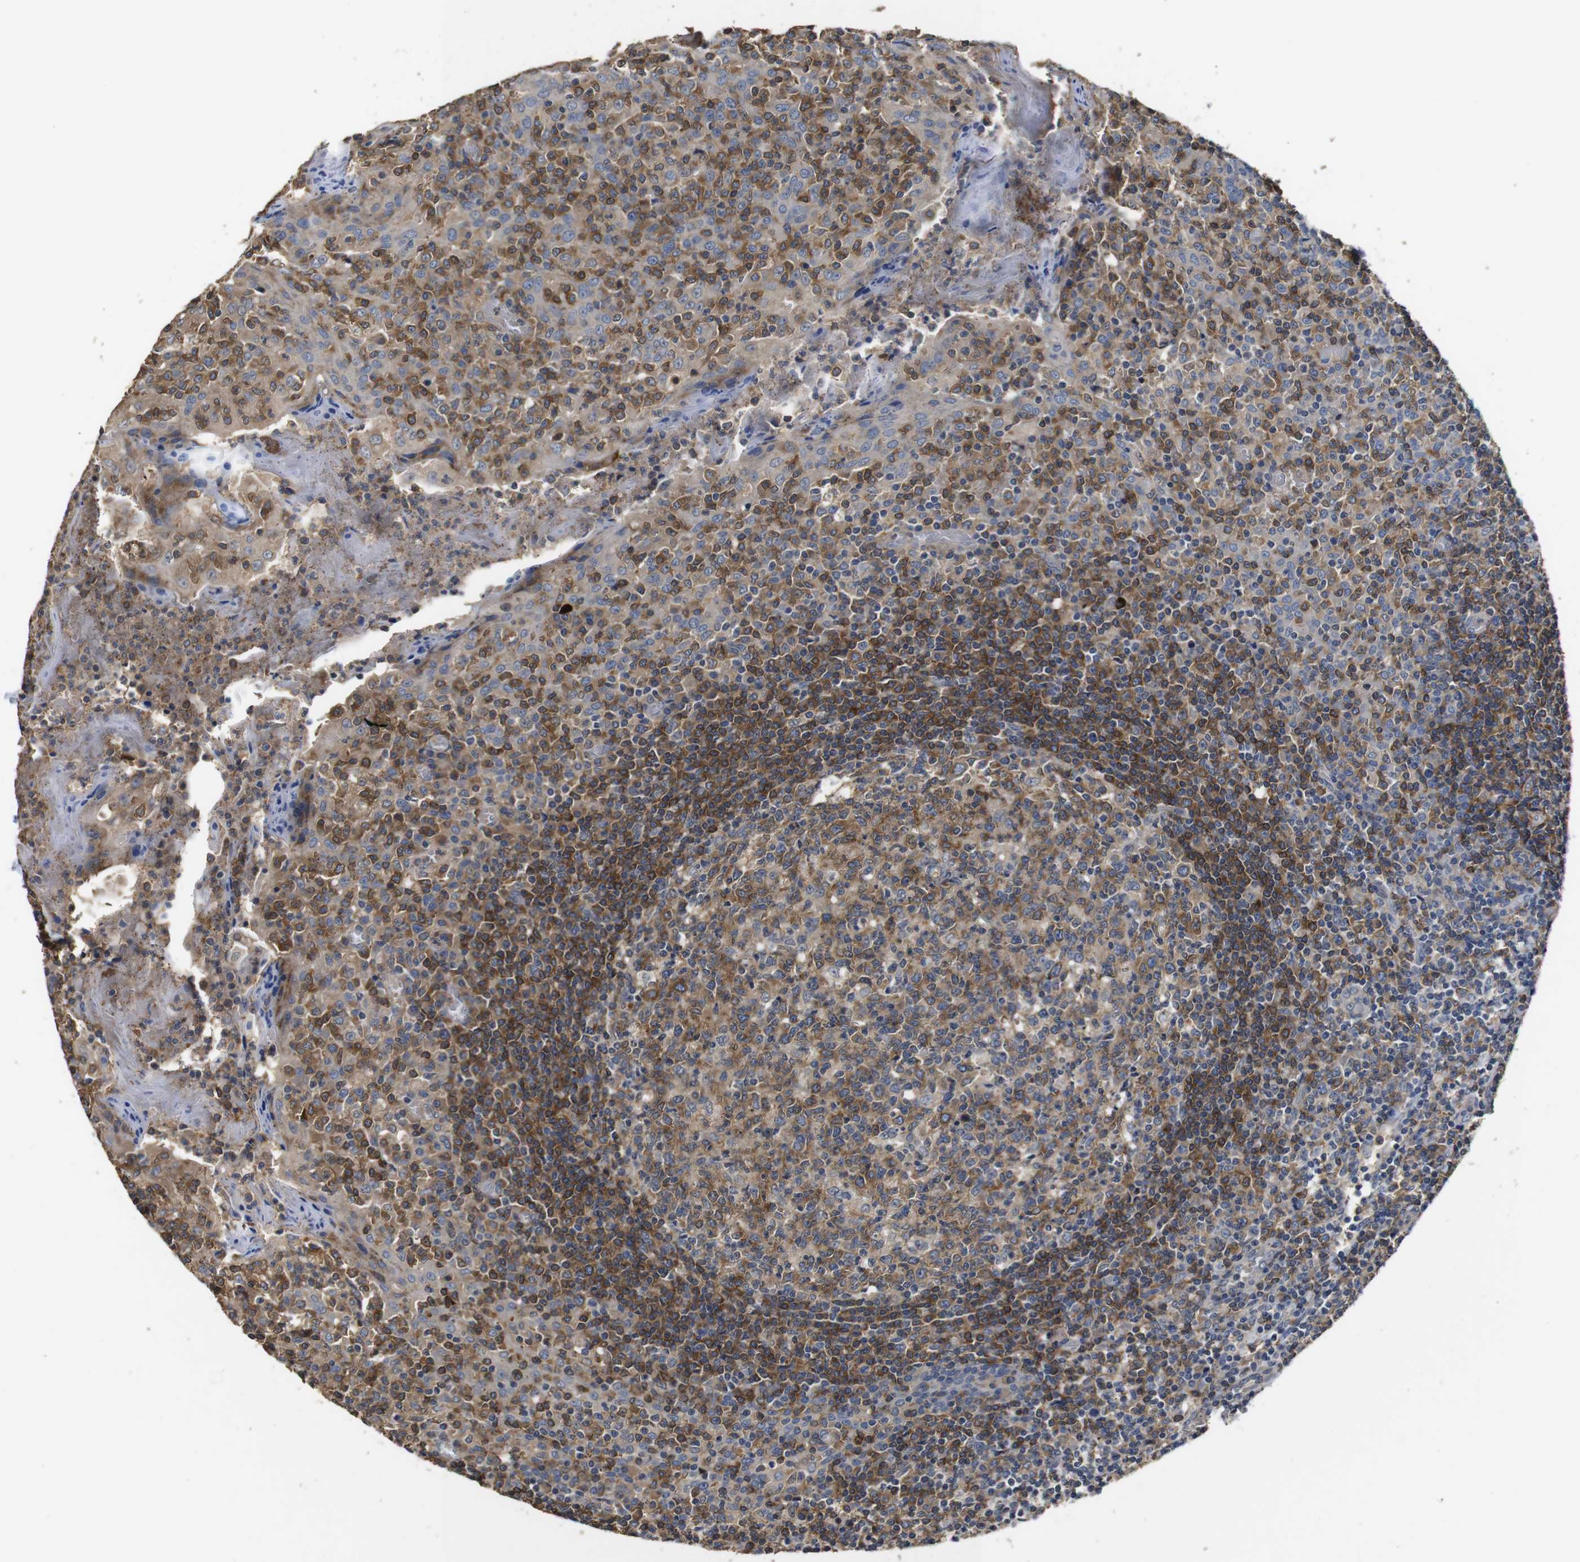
{"staining": {"intensity": "moderate", "quantity": ">75%", "location": "cytoplasmic/membranous"}, "tissue": "tonsil", "cell_type": "Germinal center cells", "image_type": "normal", "snomed": [{"axis": "morphology", "description": "Normal tissue, NOS"}, {"axis": "topography", "description": "Tonsil"}], "caption": "This image reveals immunohistochemistry (IHC) staining of unremarkable tonsil, with medium moderate cytoplasmic/membranous staining in approximately >75% of germinal center cells.", "gene": "ARHGAP24", "patient": {"sex": "female", "age": 19}}